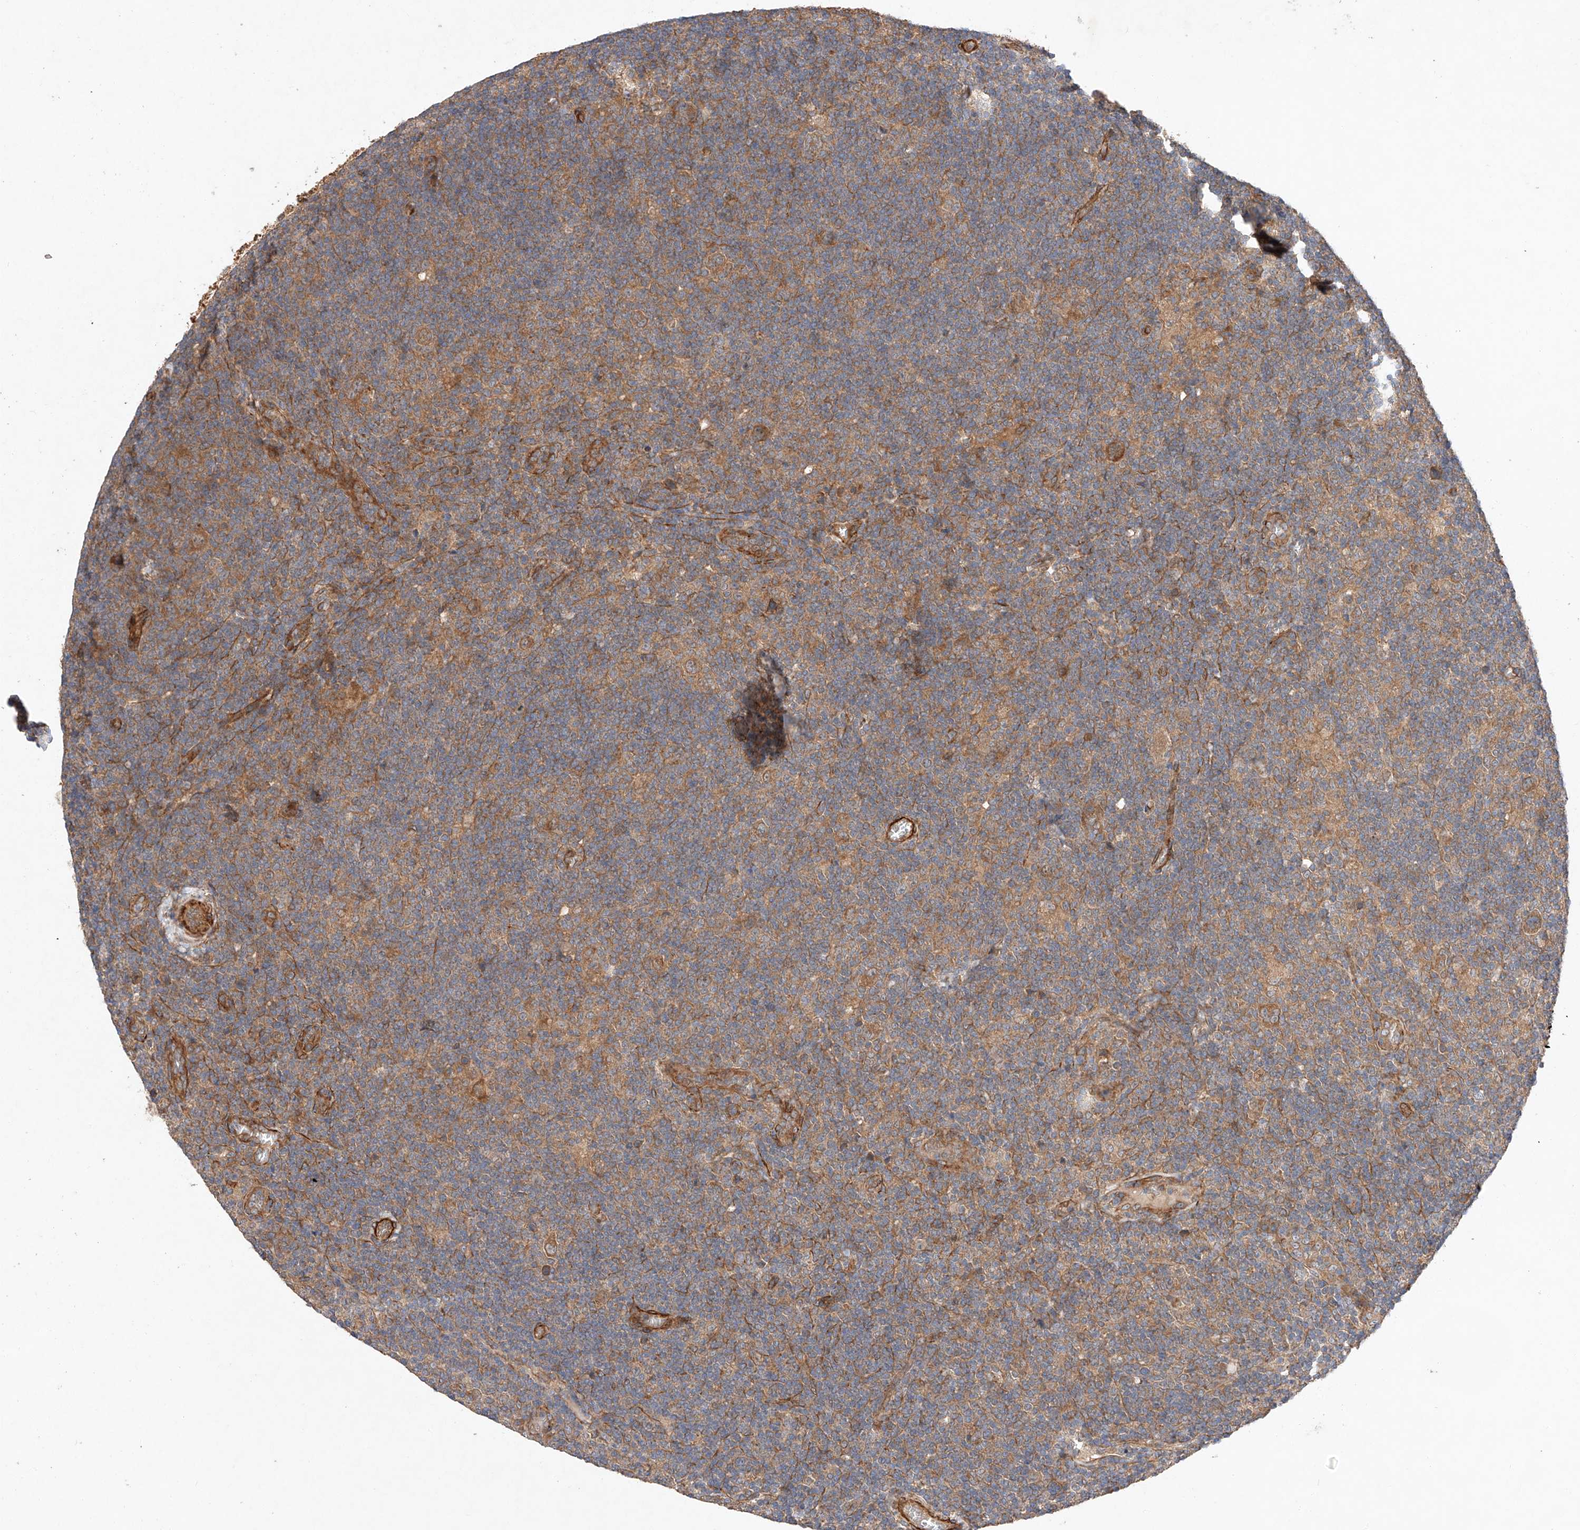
{"staining": {"intensity": "moderate", "quantity": ">75%", "location": "cytoplasmic/membranous"}, "tissue": "lymphoma", "cell_type": "Tumor cells", "image_type": "cancer", "snomed": [{"axis": "morphology", "description": "Hodgkin's disease, NOS"}, {"axis": "topography", "description": "Lymph node"}], "caption": "Brown immunohistochemical staining in Hodgkin's disease shows moderate cytoplasmic/membranous positivity in about >75% of tumor cells.", "gene": "RAB23", "patient": {"sex": "female", "age": 57}}